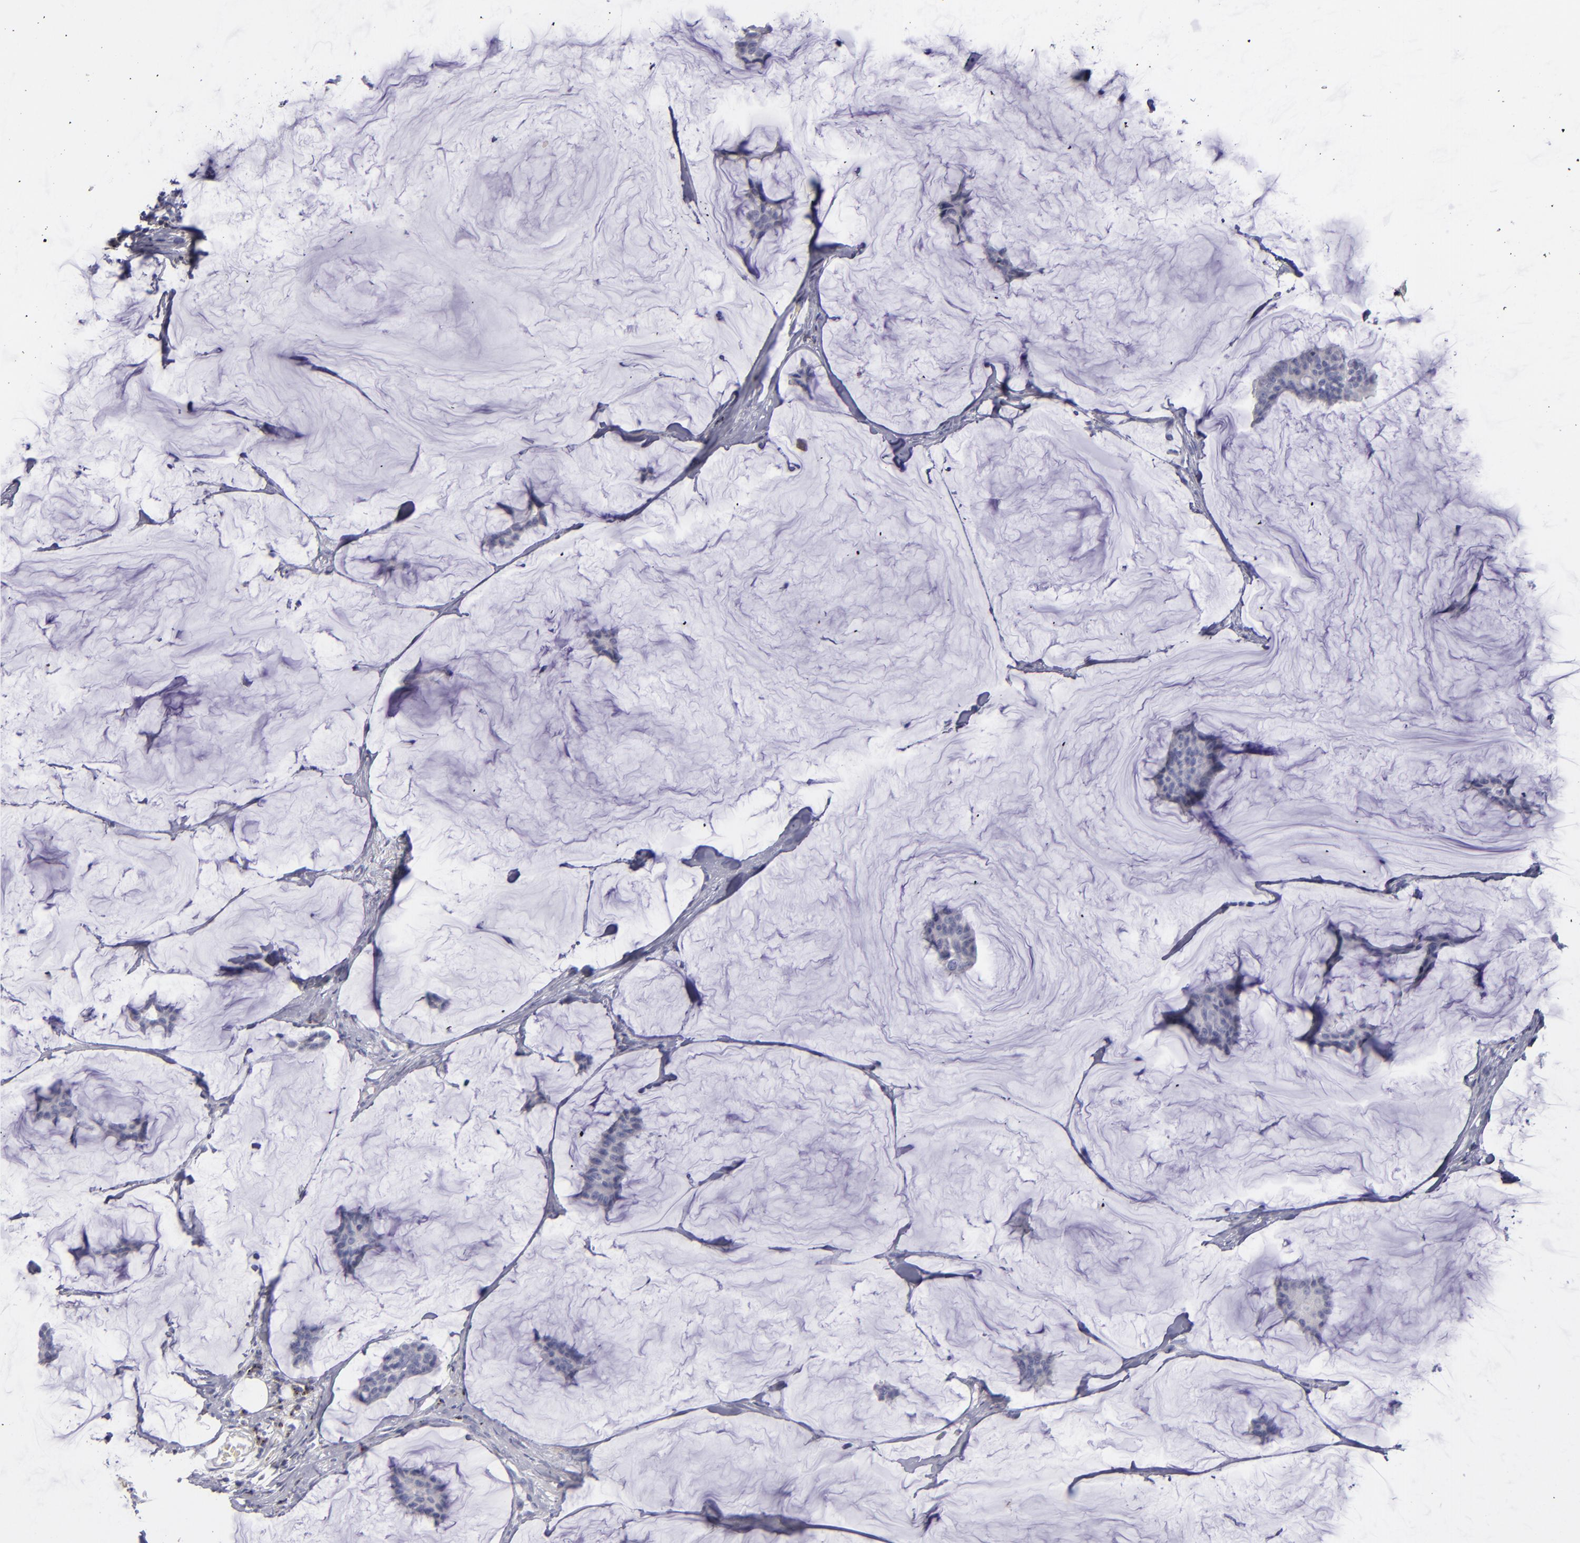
{"staining": {"intensity": "negative", "quantity": "none", "location": "none"}, "tissue": "breast cancer", "cell_type": "Tumor cells", "image_type": "cancer", "snomed": [{"axis": "morphology", "description": "Duct carcinoma"}, {"axis": "topography", "description": "Breast"}], "caption": "High power microscopy micrograph of an immunohistochemistry photomicrograph of breast cancer (infiltrating ductal carcinoma), revealing no significant positivity in tumor cells.", "gene": "CD2", "patient": {"sex": "female", "age": 93}}